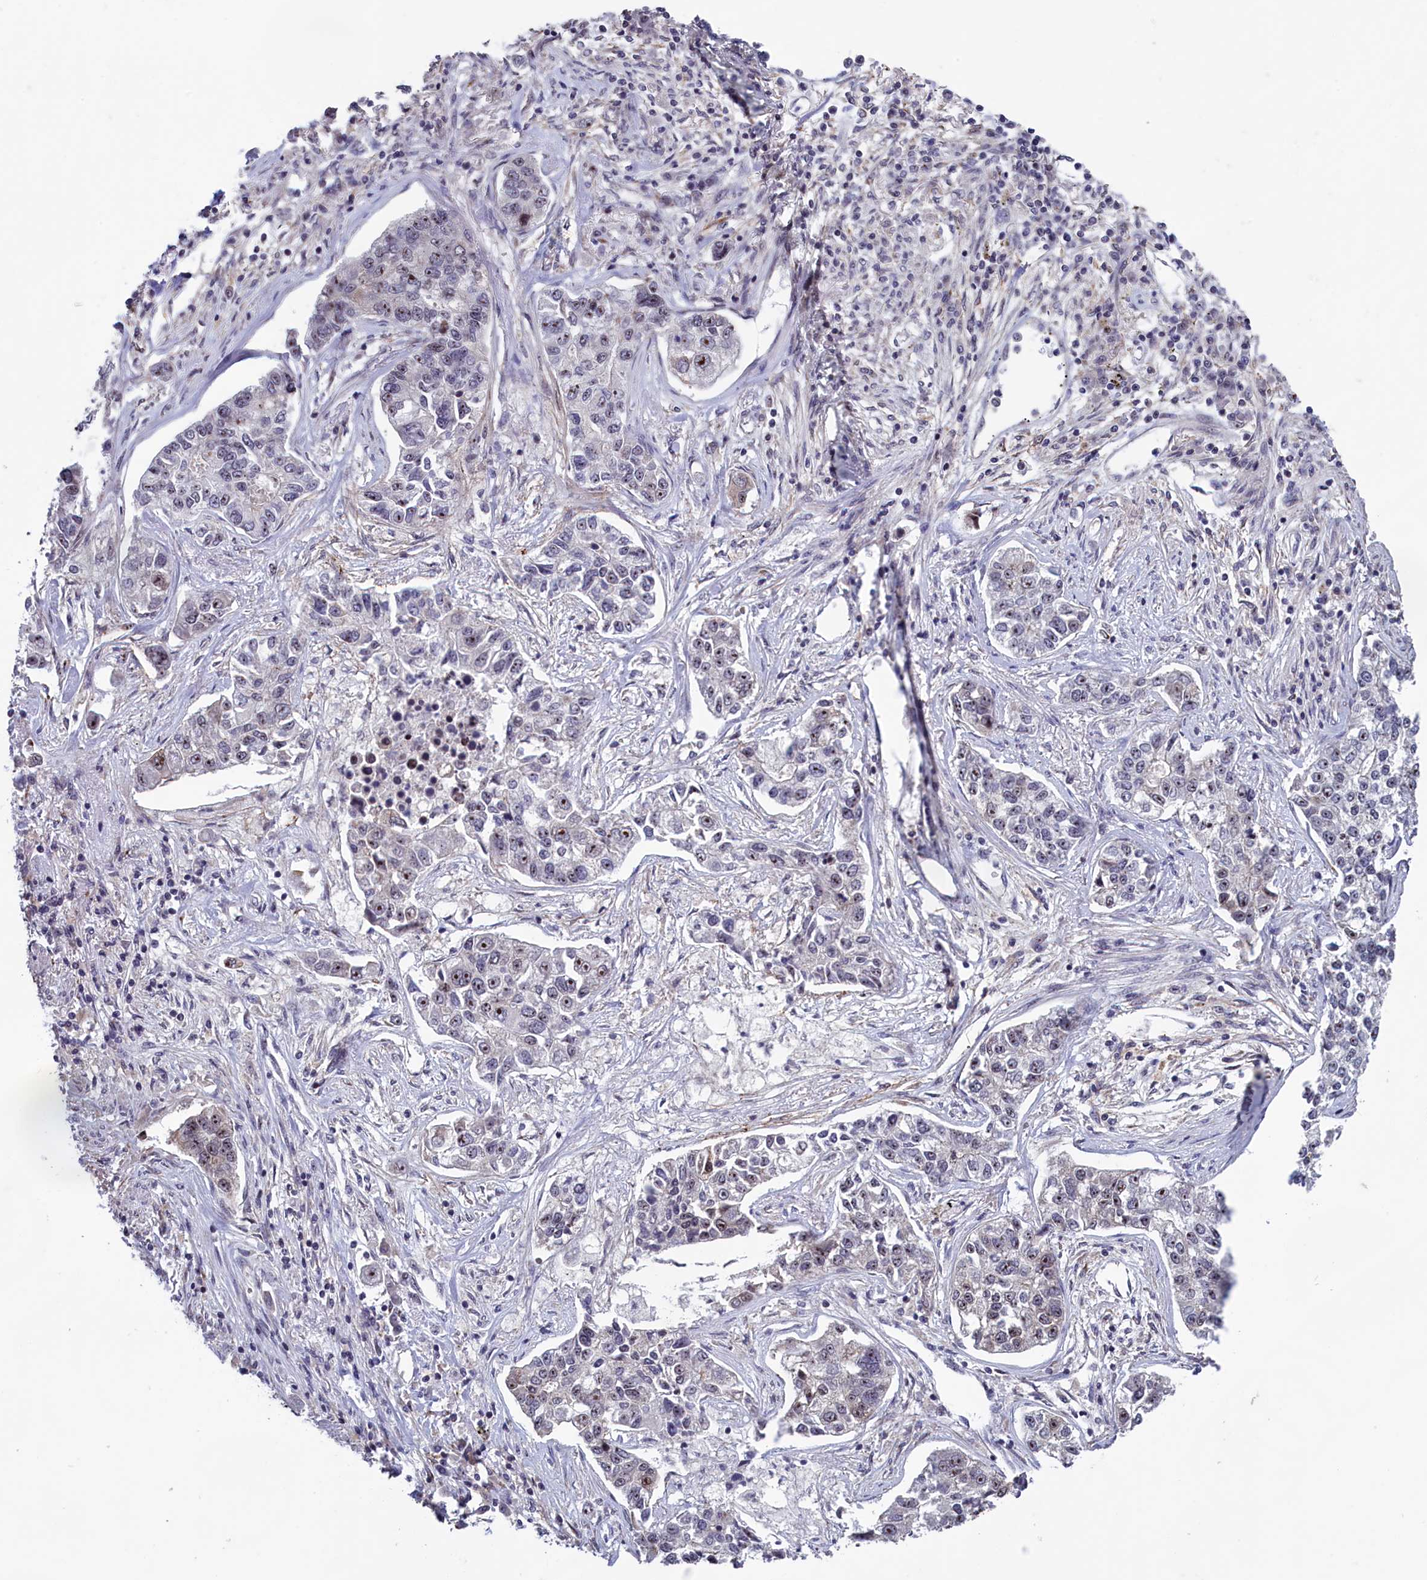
{"staining": {"intensity": "moderate", "quantity": "25%-75%", "location": "nuclear"}, "tissue": "lung cancer", "cell_type": "Tumor cells", "image_type": "cancer", "snomed": [{"axis": "morphology", "description": "Adenocarcinoma, NOS"}, {"axis": "topography", "description": "Lung"}], "caption": "Brown immunohistochemical staining in human lung adenocarcinoma displays moderate nuclear positivity in about 25%-75% of tumor cells.", "gene": "PPAN", "patient": {"sex": "male", "age": 49}}